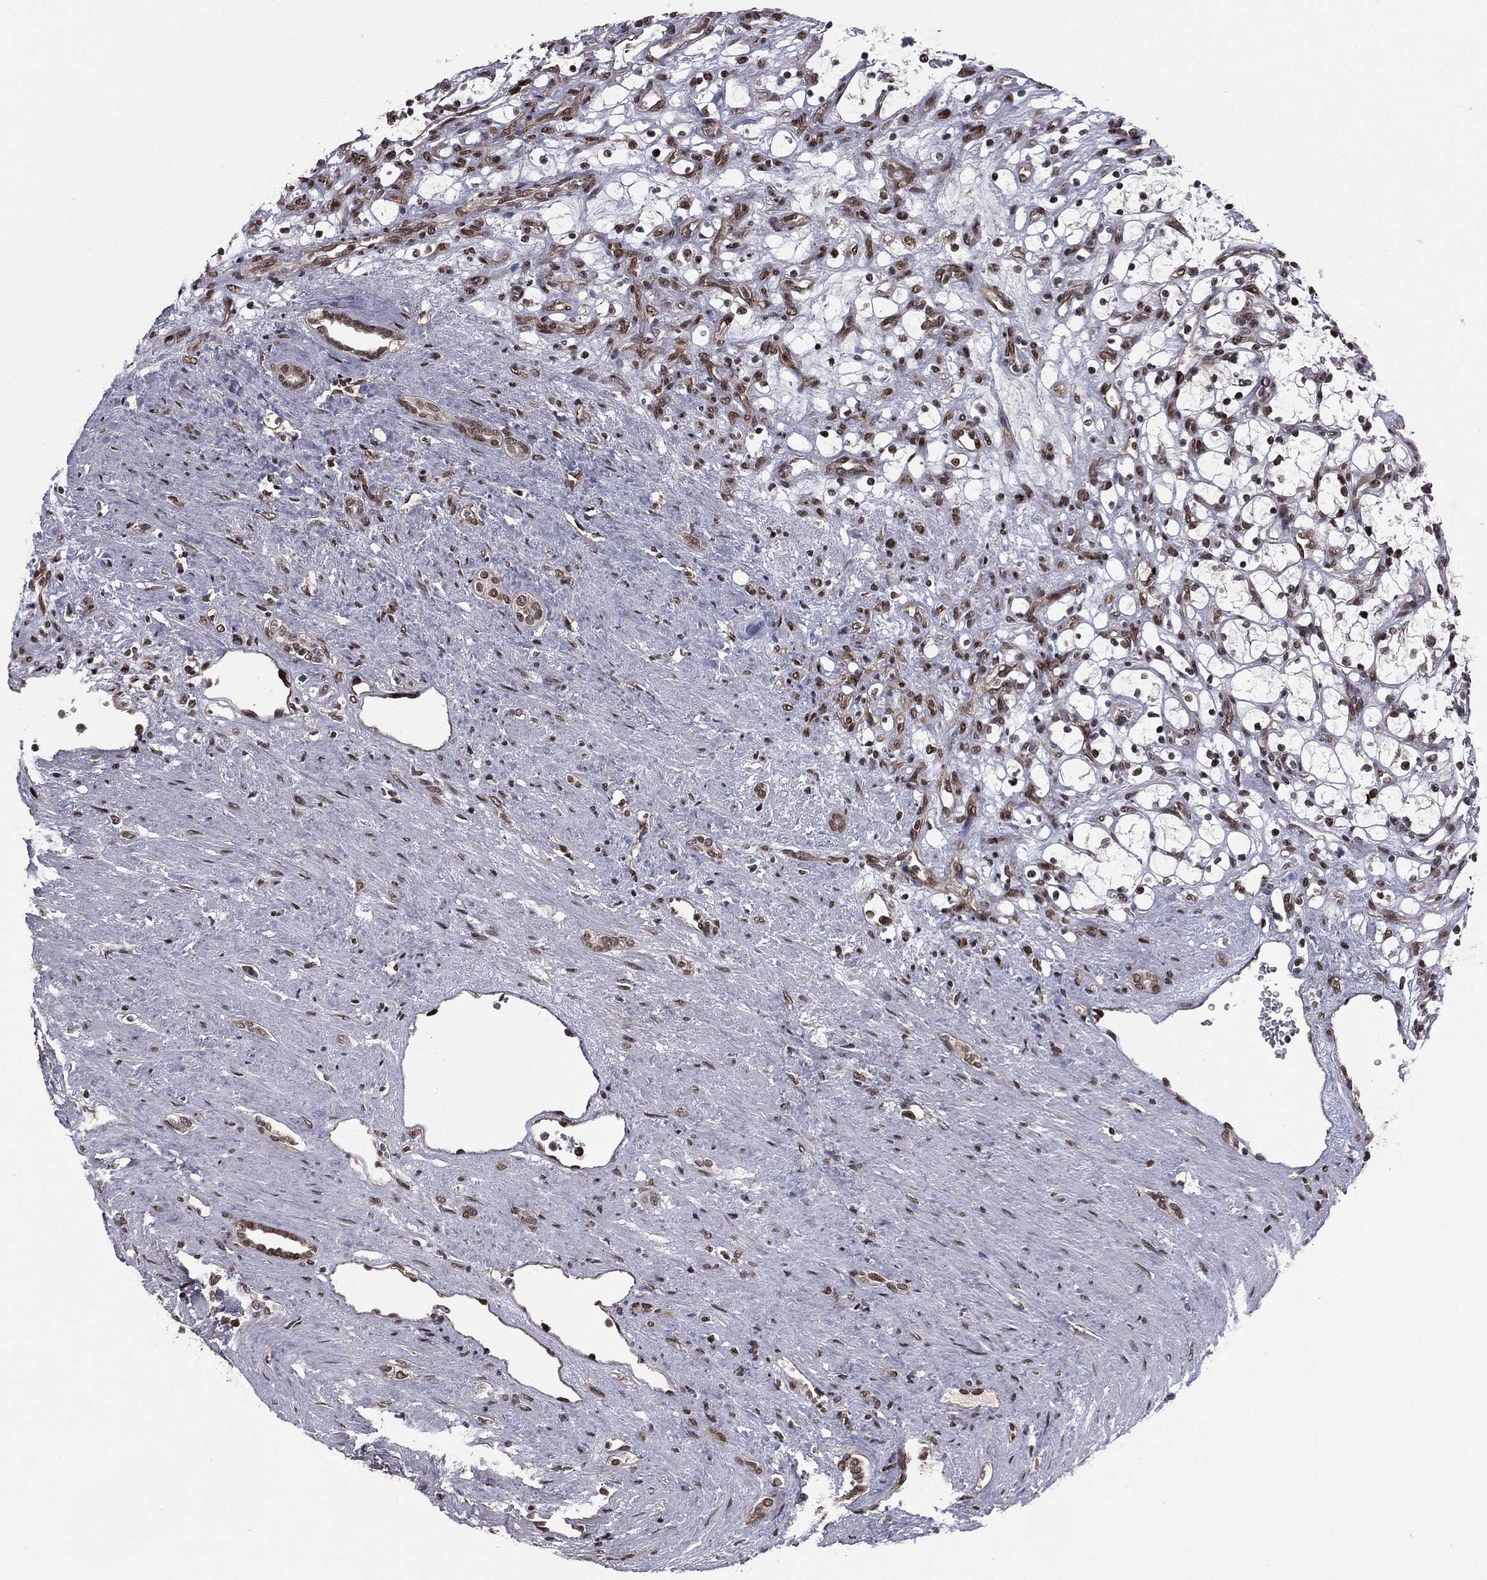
{"staining": {"intensity": "moderate", "quantity": "25%-75%", "location": "nuclear"}, "tissue": "renal cancer", "cell_type": "Tumor cells", "image_type": "cancer", "snomed": [{"axis": "morphology", "description": "Adenocarcinoma, NOS"}, {"axis": "topography", "description": "Kidney"}], "caption": "Tumor cells reveal medium levels of moderate nuclear positivity in about 25%-75% of cells in adenocarcinoma (renal).", "gene": "RARB", "patient": {"sex": "female", "age": 69}}